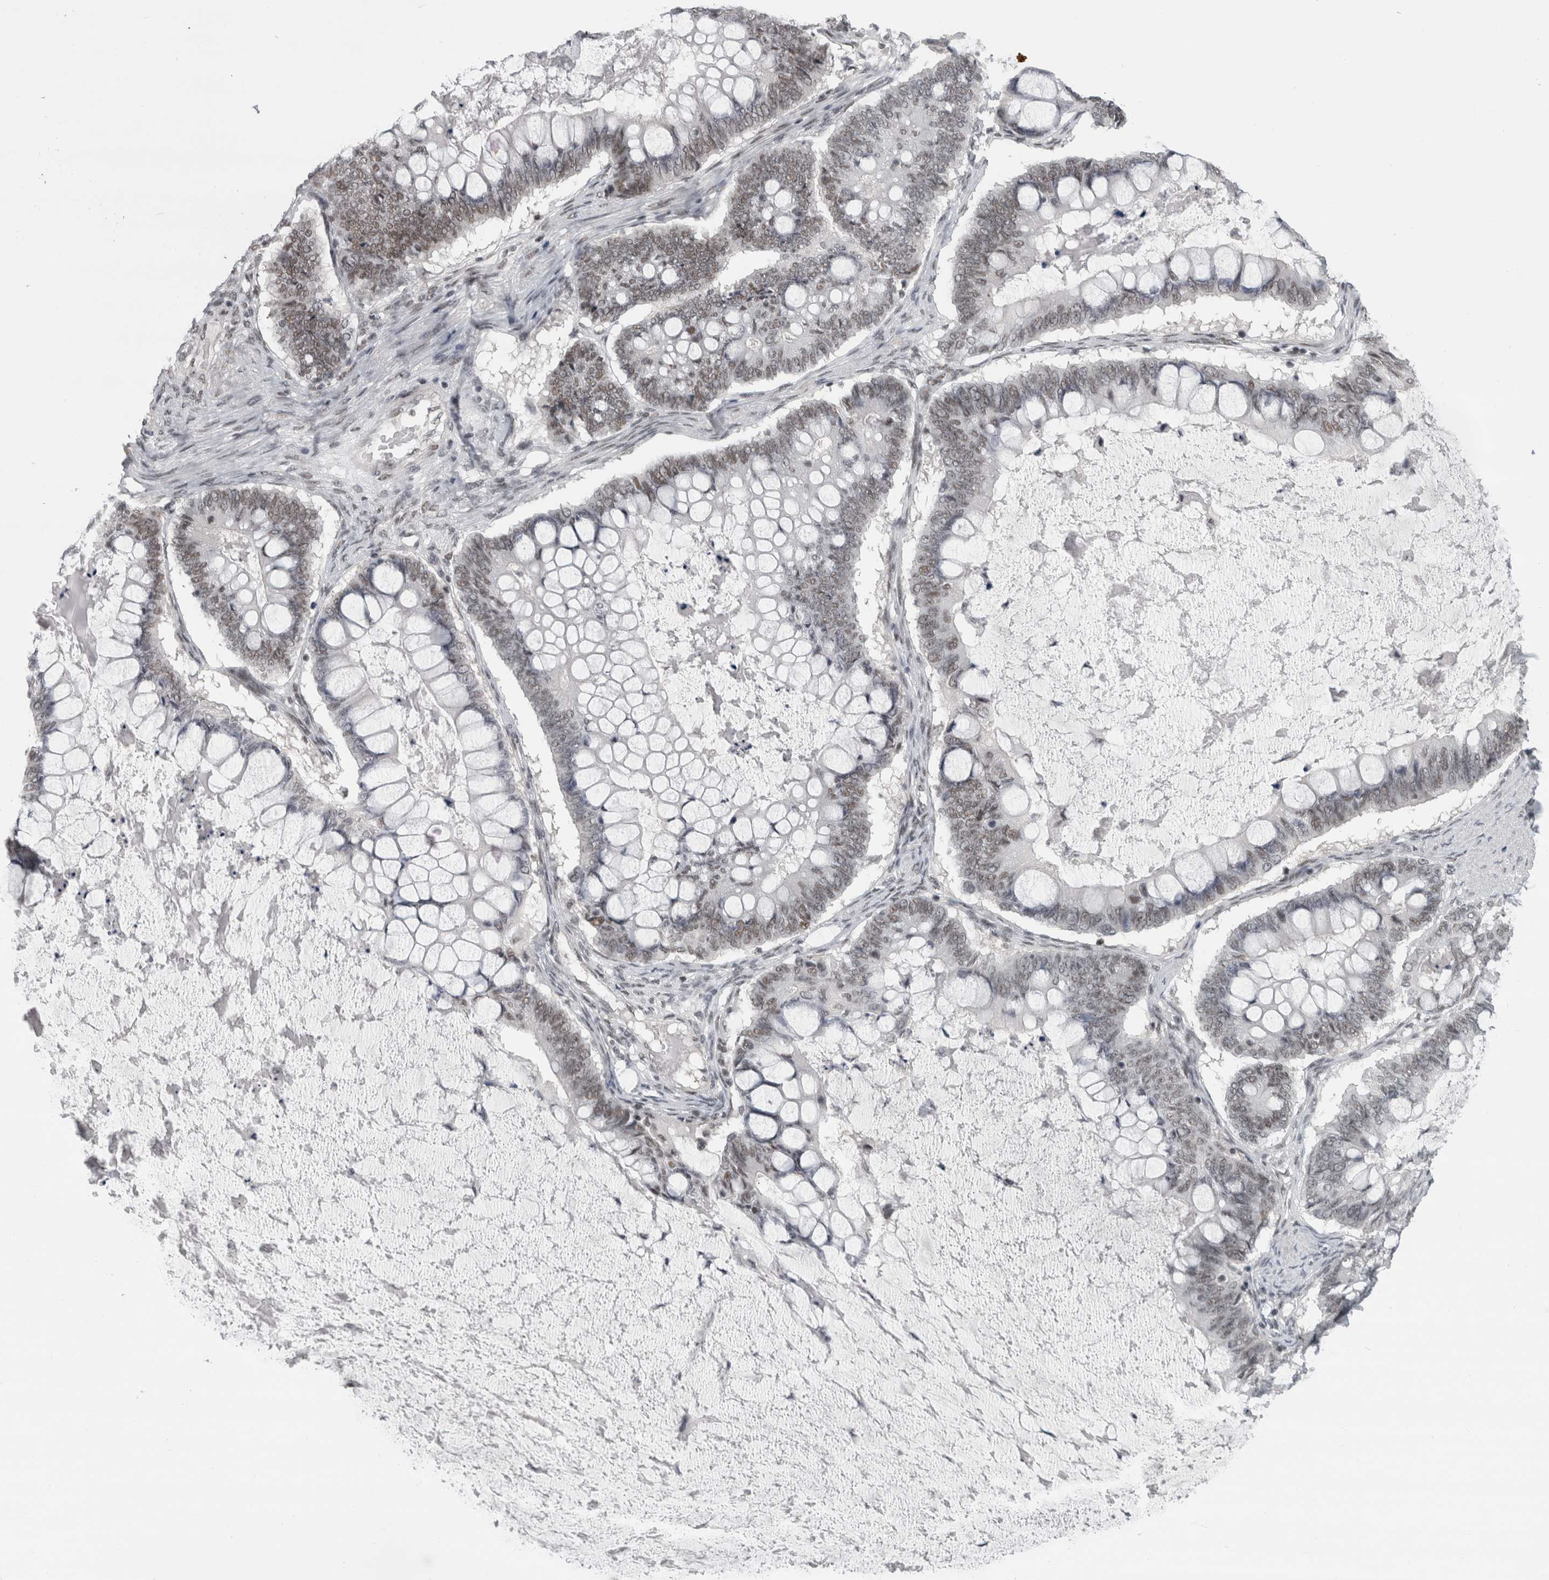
{"staining": {"intensity": "weak", "quantity": "25%-75%", "location": "nuclear"}, "tissue": "ovarian cancer", "cell_type": "Tumor cells", "image_type": "cancer", "snomed": [{"axis": "morphology", "description": "Cystadenocarcinoma, mucinous, NOS"}, {"axis": "topography", "description": "Ovary"}], "caption": "Tumor cells exhibit low levels of weak nuclear staining in about 25%-75% of cells in human mucinous cystadenocarcinoma (ovarian).", "gene": "ARID4B", "patient": {"sex": "female", "age": 61}}